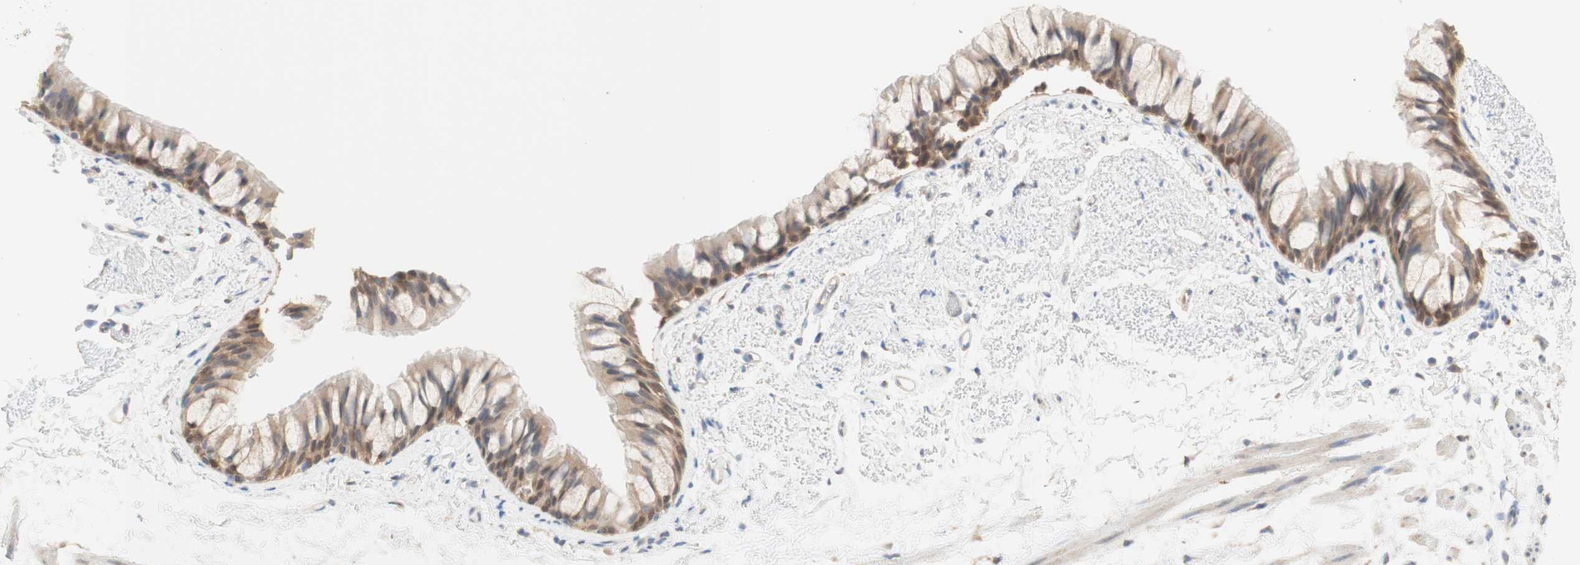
{"staining": {"intensity": "negative", "quantity": "none", "location": "none"}, "tissue": "adipose tissue", "cell_type": "Adipocytes", "image_type": "normal", "snomed": [{"axis": "morphology", "description": "Normal tissue, NOS"}, {"axis": "topography", "description": "Bronchus"}], "caption": "This is an immunohistochemistry micrograph of normal adipose tissue. There is no expression in adipocytes.", "gene": "COMT", "patient": {"sex": "female", "age": 73}}